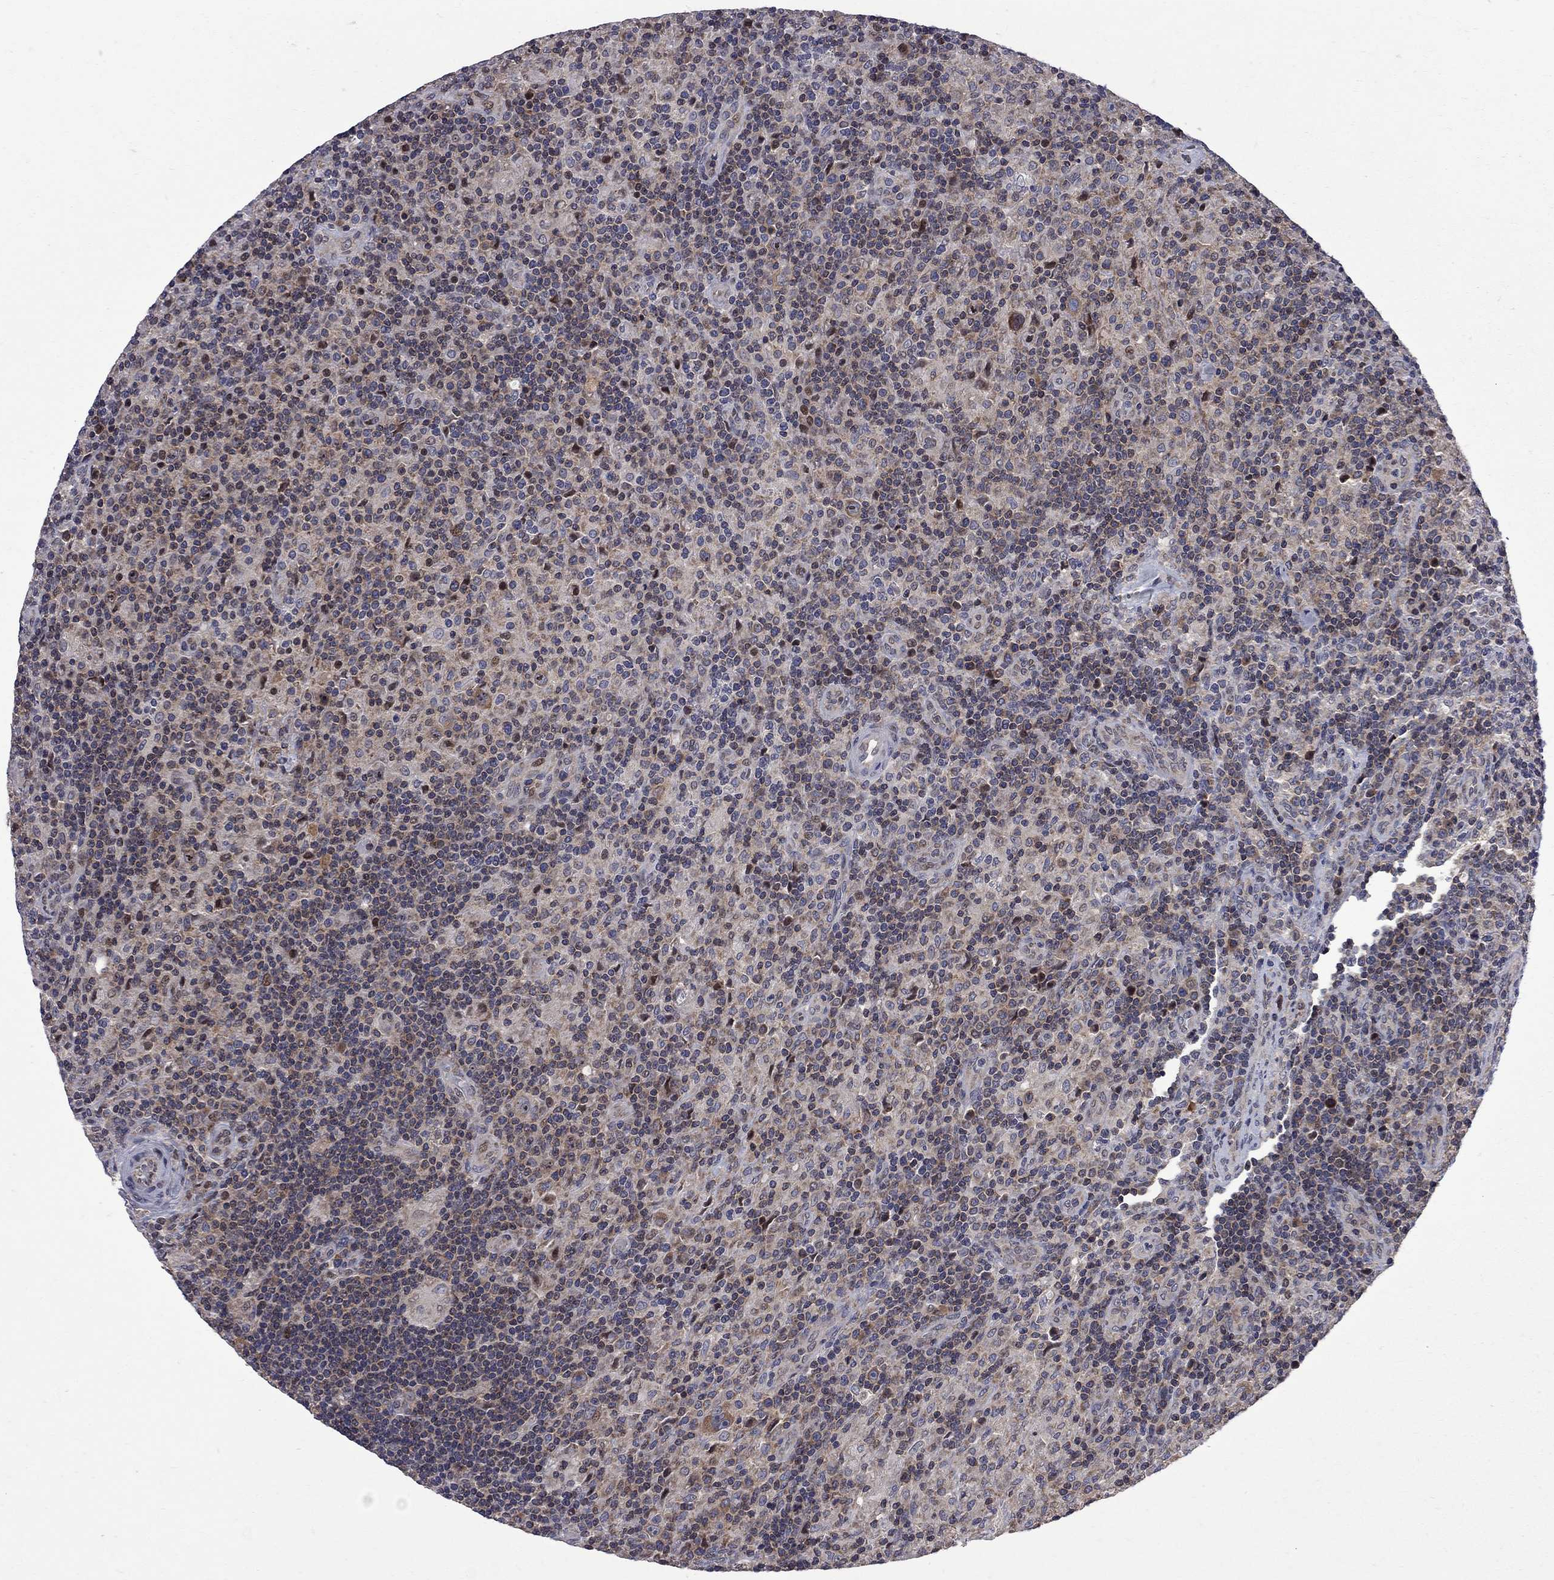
{"staining": {"intensity": "weak", "quantity": ">75%", "location": "cytoplasmic/membranous"}, "tissue": "lymphoma", "cell_type": "Tumor cells", "image_type": "cancer", "snomed": [{"axis": "morphology", "description": "Hodgkin's disease, NOS"}, {"axis": "topography", "description": "Lymph node"}], "caption": "About >75% of tumor cells in Hodgkin's disease reveal weak cytoplasmic/membranous protein positivity as visualized by brown immunohistochemical staining.", "gene": "CNOT11", "patient": {"sex": "male", "age": 70}}